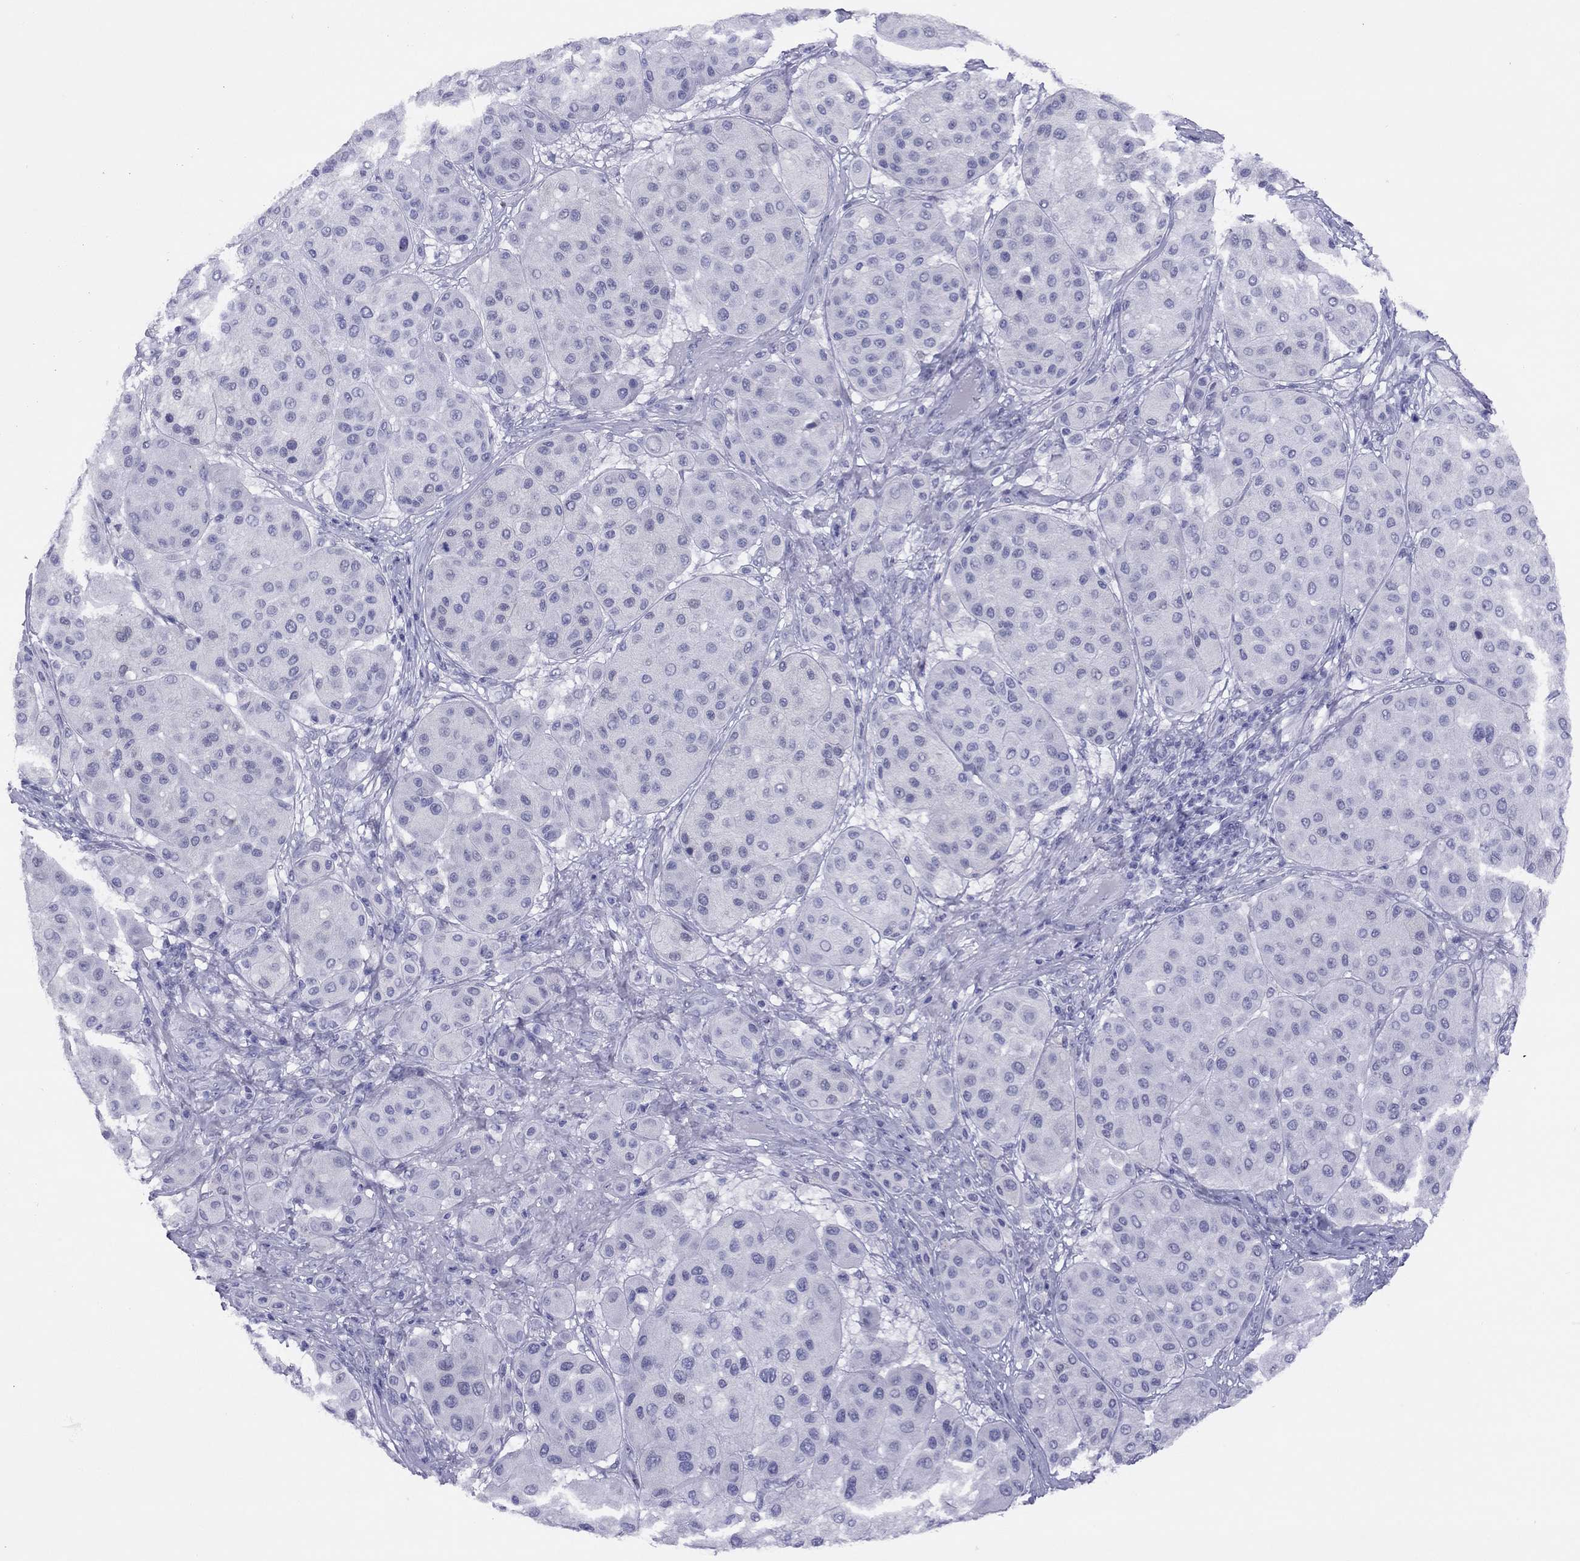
{"staining": {"intensity": "negative", "quantity": "none", "location": "none"}, "tissue": "melanoma", "cell_type": "Tumor cells", "image_type": "cancer", "snomed": [{"axis": "morphology", "description": "Malignant melanoma, Metastatic site"}, {"axis": "topography", "description": "Smooth muscle"}], "caption": "A high-resolution micrograph shows immunohistochemistry staining of malignant melanoma (metastatic site), which demonstrates no significant staining in tumor cells. (DAB immunohistochemistry (IHC), high magnification).", "gene": "LYAR", "patient": {"sex": "male", "age": 41}}